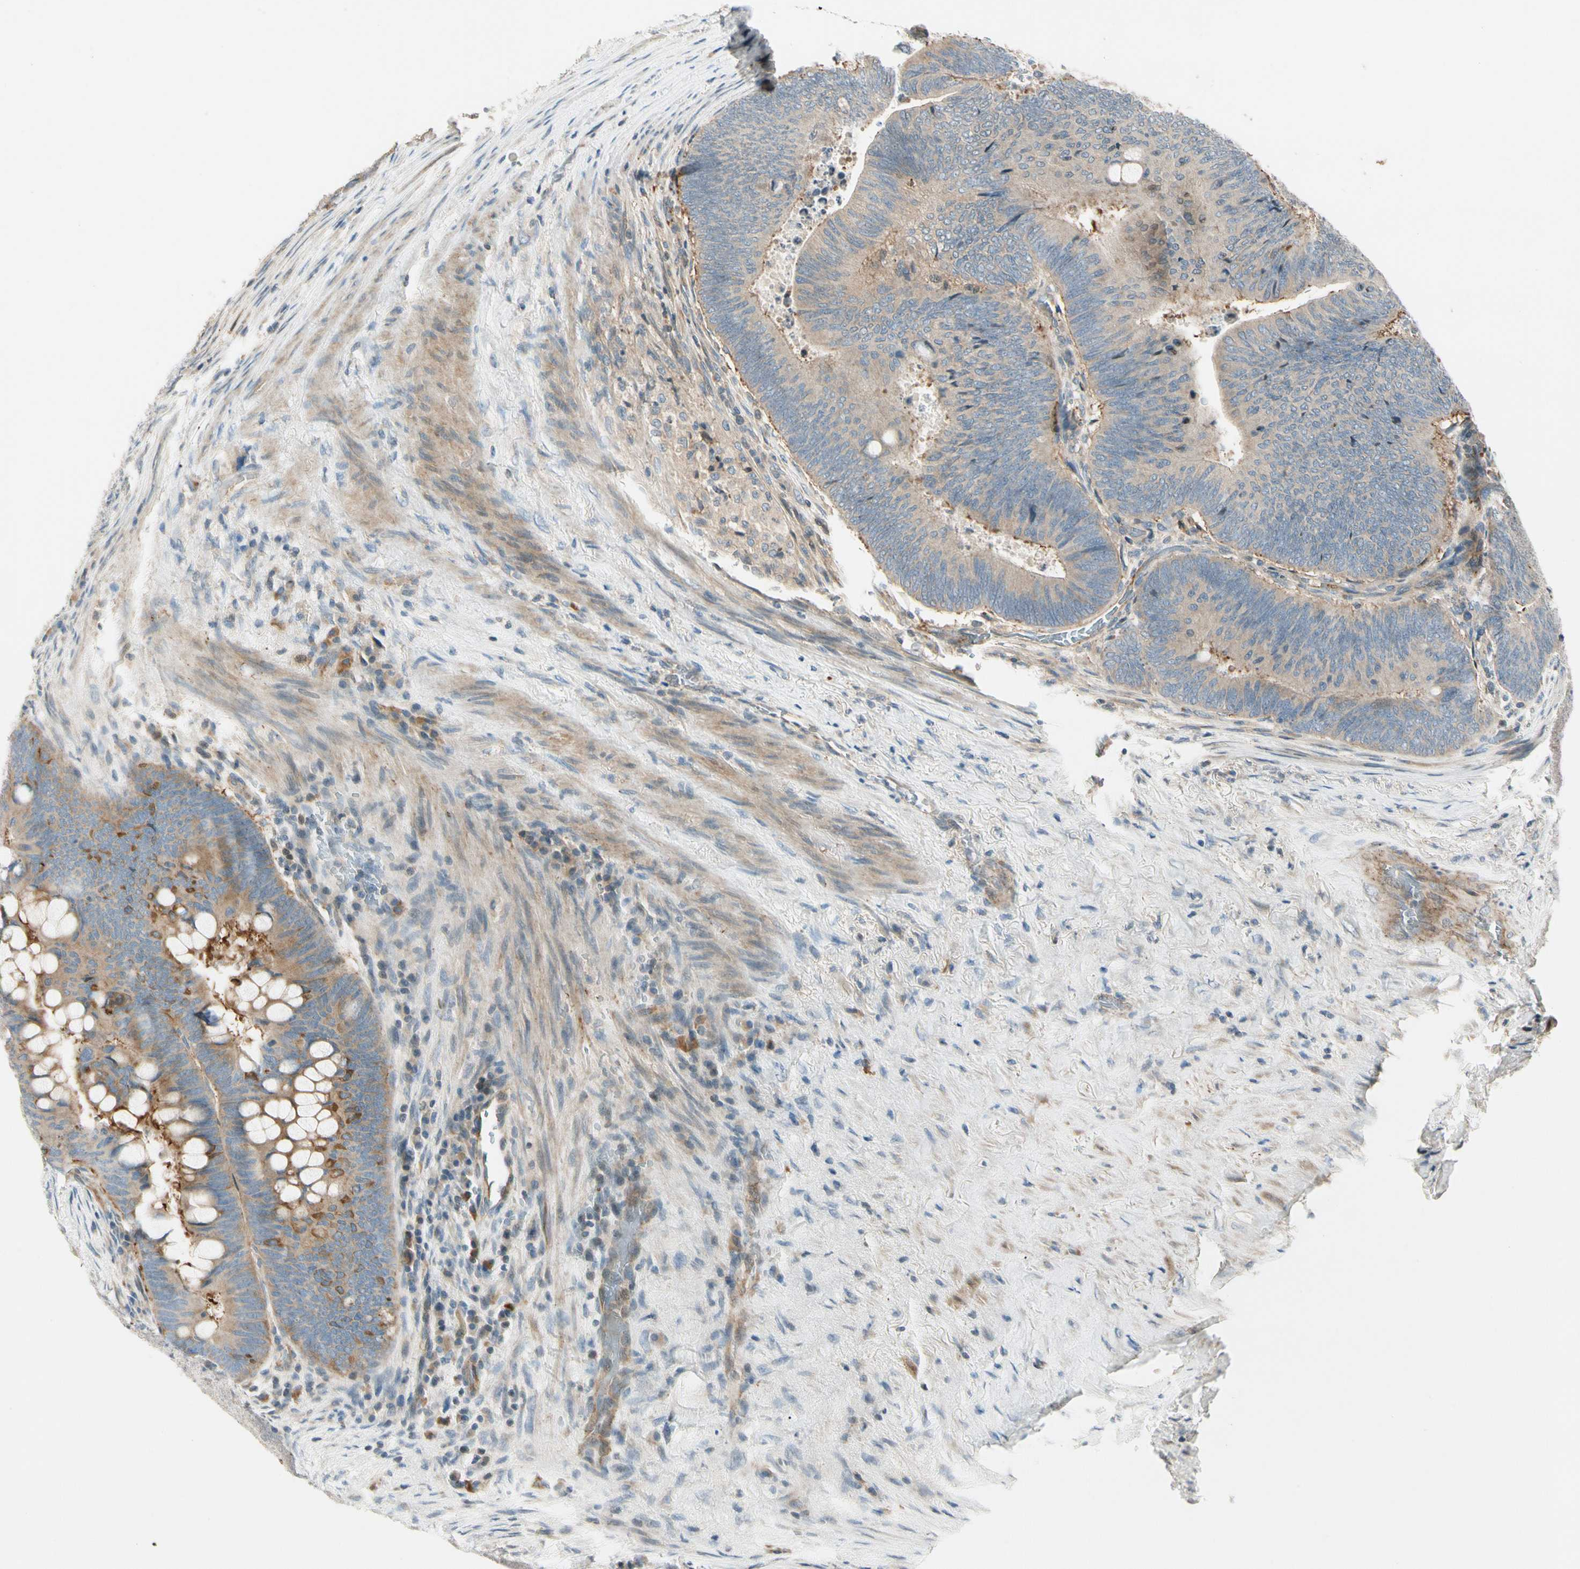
{"staining": {"intensity": "weak", "quantity": ">75%", "location": "cytoplasmic/membranous"}, "tissue": "colorectal cancer", "cell_type": "Tumor cells", "image_type": "cancer", "snomed": [{"axis": "morphology", "description": "Normal tissue, NOS"}, {"axis": "morphology", "description": "Adenocarcinoma, NOS"}, {"axis": "topography", "description": "Rectum"}, {"axis": "topography", "description": "Peripheral nerve tissue"}], "caption": "High-magnification brightfield microscopy of colorectal cancer stained with DAB (brown) and counterstained with hematoxylin (blue). tumor cells exhibit weak cytoplasmic/membranous positivity is identified in approximately>75% of cells. Using DAB (3,3'-diaminobenzidine) (brown) and hematoxylin (blue) stains, captured at high magnification using brightfield microscopy.", "gene": "CDH6", "patient": {"sex": "male", "age": 92}}